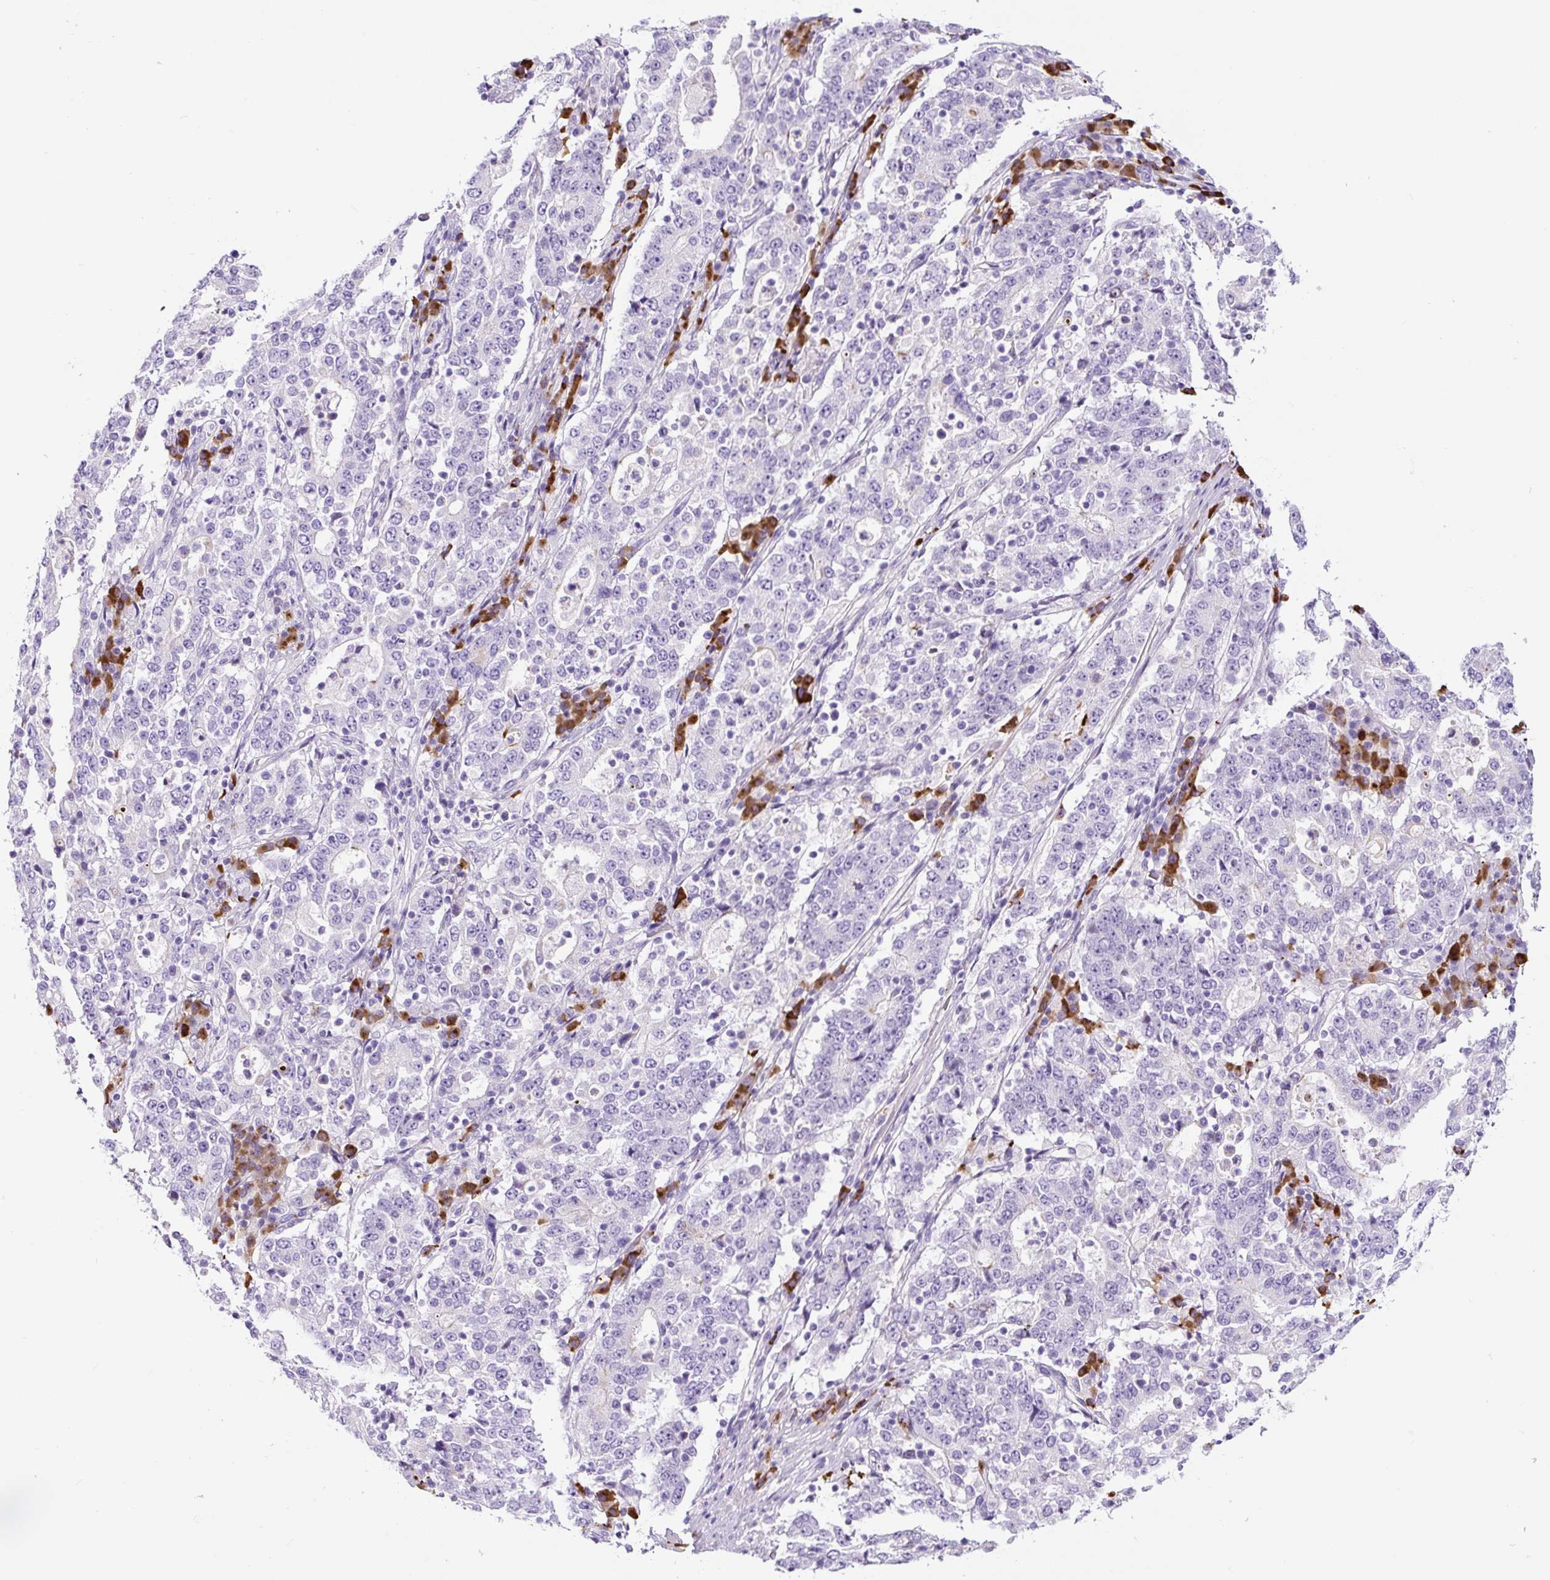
{"staining": {"intensity": "negative", "quantity": "none", "location": "none"}, "tissue": "stomach cancer", "cell_type": "Tumor cells", "image_type": "cancer", "snomed": [{"axis": "morphology", "description": "Adenocarcinoma, NOS"}, {"axis": "topography", "description": "Stomach"}], "caption": "Immunohistochemistry micrograph of neoplastic tissue: human stomach cancer stained with DAB (3,3'-diaminobenzidine) demonstrates no significant protein staining in tumor cells. (DAB immunohistochemistry (IHC), high magnification).", "gene": "RNF212B", "patient": {"sex": "male", "age": 59}}